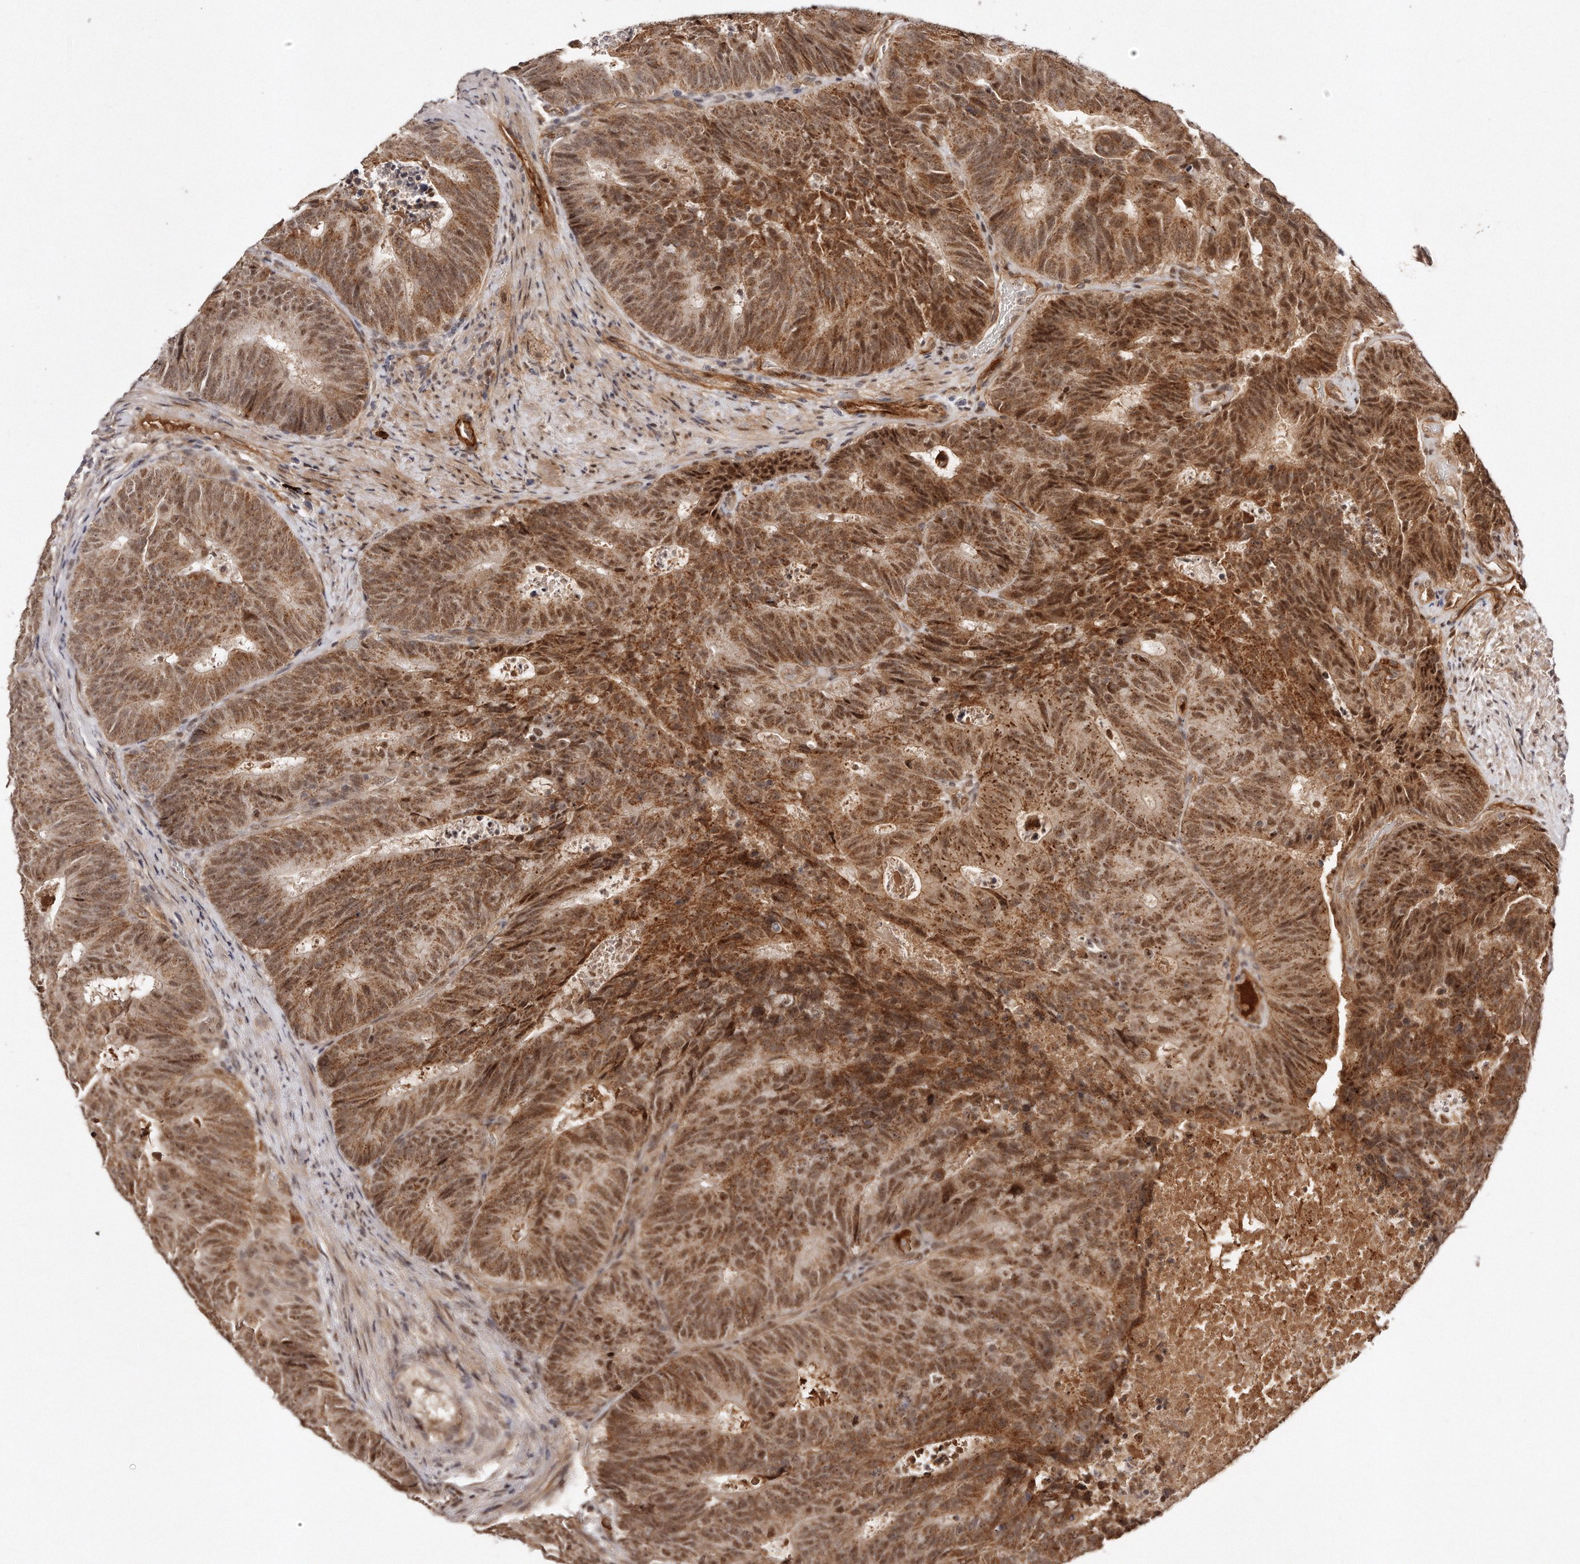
{"staining": {"intensity": "moderate", "quantity": ">75%", "location": "cytoplasmic/membranous,nuclear"}, "tissue": "colorectal cancer", "cell_type": "Tumor cells", "image_type": "cancer", "snomed": [{"axis": "morphology", "description": "Adenocarcinoma, NOS"}, {"axis": "topography", "description": "Colon"}], "caption": "A brown stain labels moderate cytoplasmic/membranous and nuclear expression of a protein in adenocarcinoma (colorectal) tumor cells. The protein of interest is shown in brown color, while the nuclei are stained blue.", "gene": "SOX4", "patient": {"sex": "male", "age": 87}}